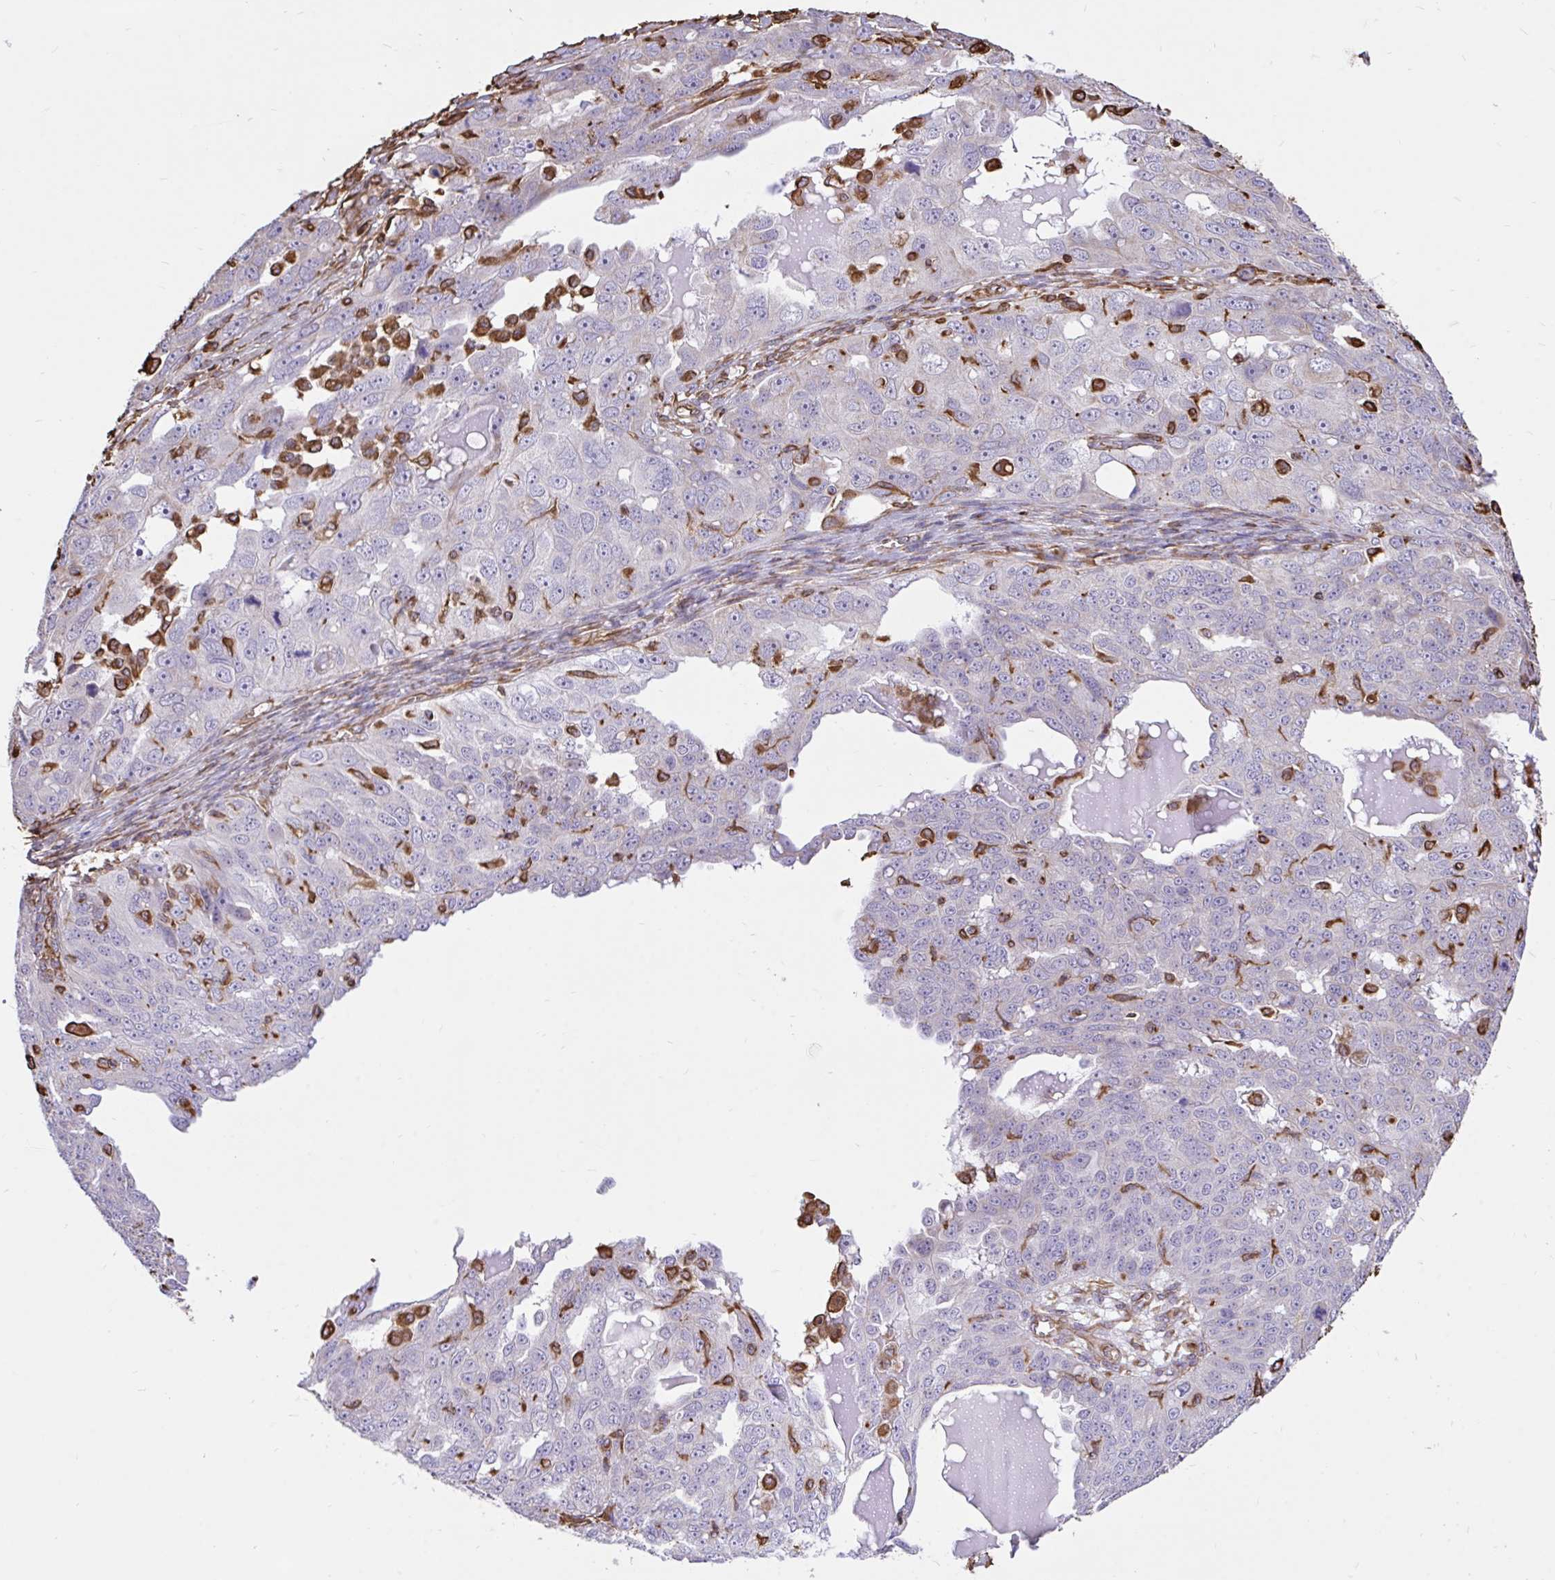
{"staining": {"intensity": "negative", "quantity": "none", "location": "none"}, "tissue": "ovarian cancer", "cell_type": "Tumor cells", "image_type": "cancer", "snomed": [{"axis": "morphology", "description": "Carcinoma, endometroid"}, {"axis": "topography", "description": "Ovary"}], "caption": "Ovarian cancer (endometroid carcinoma) was stained to show a protein in brown. There is no significant expression in tumor cells. (Stains: DAB (3,3'-diaminobenzidine) IHC with hematoxylin counter stain, Microscopy: brightfield microscopy at high magnification).", "gene": "RNF103", "patient": {"sex": "female", "age": 70}}